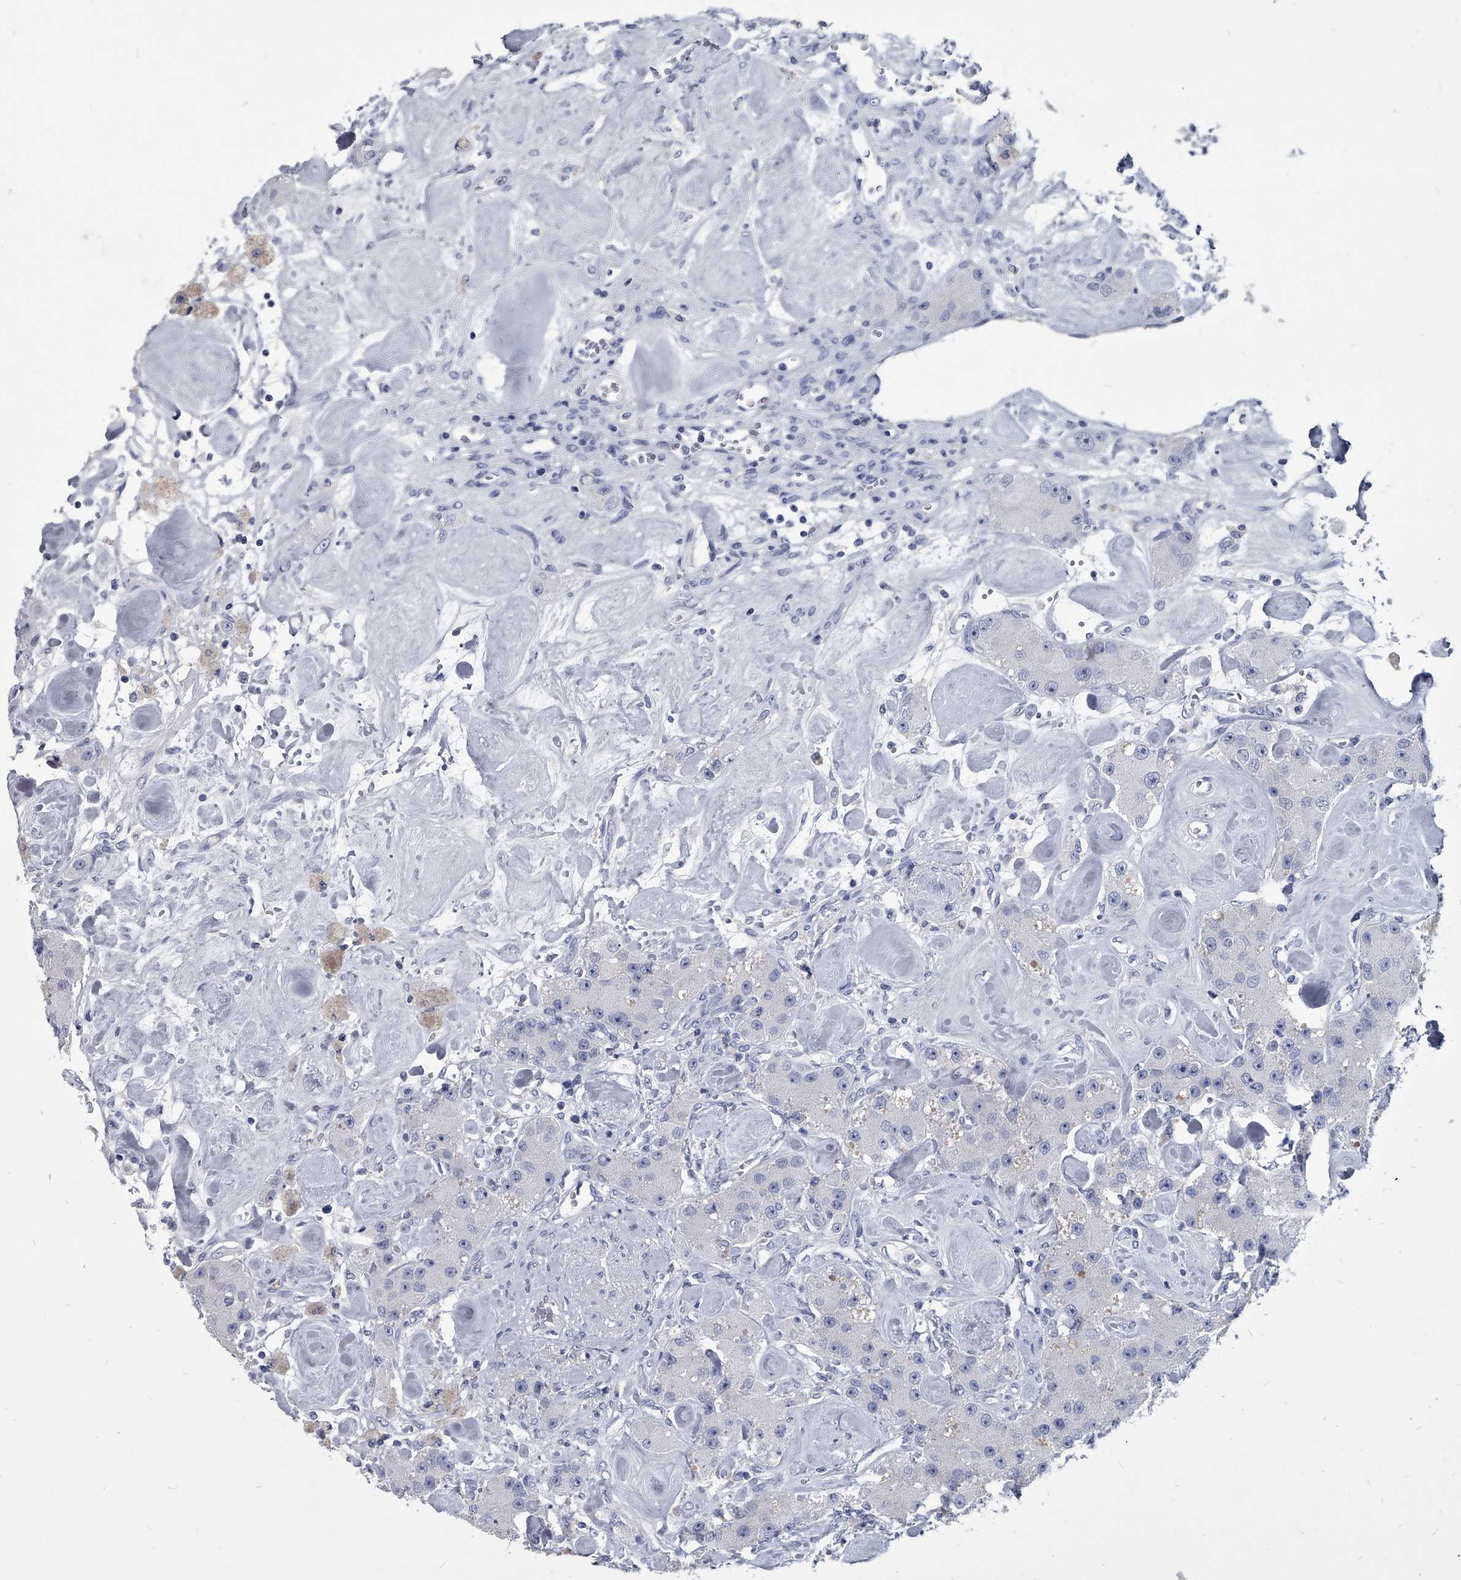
{"staining": {"intensity": "negative", "quantity": "none", "location": "none"}, "tissue": "carcinoid", "cell_type": "Tumor cells", "image_type": "cancer", "snomed": [{"axis": "morphology", "description": "Carcinoid, malignant, NOS"}, {"axis": "topography", "description": "Pancreas"}], "caption": "Immunohistochemistry of human carcinoid demonstrates no positivity in tumor cells.", "gene": "BCAS1", "patient": {"sex": "male", "age": 41}}